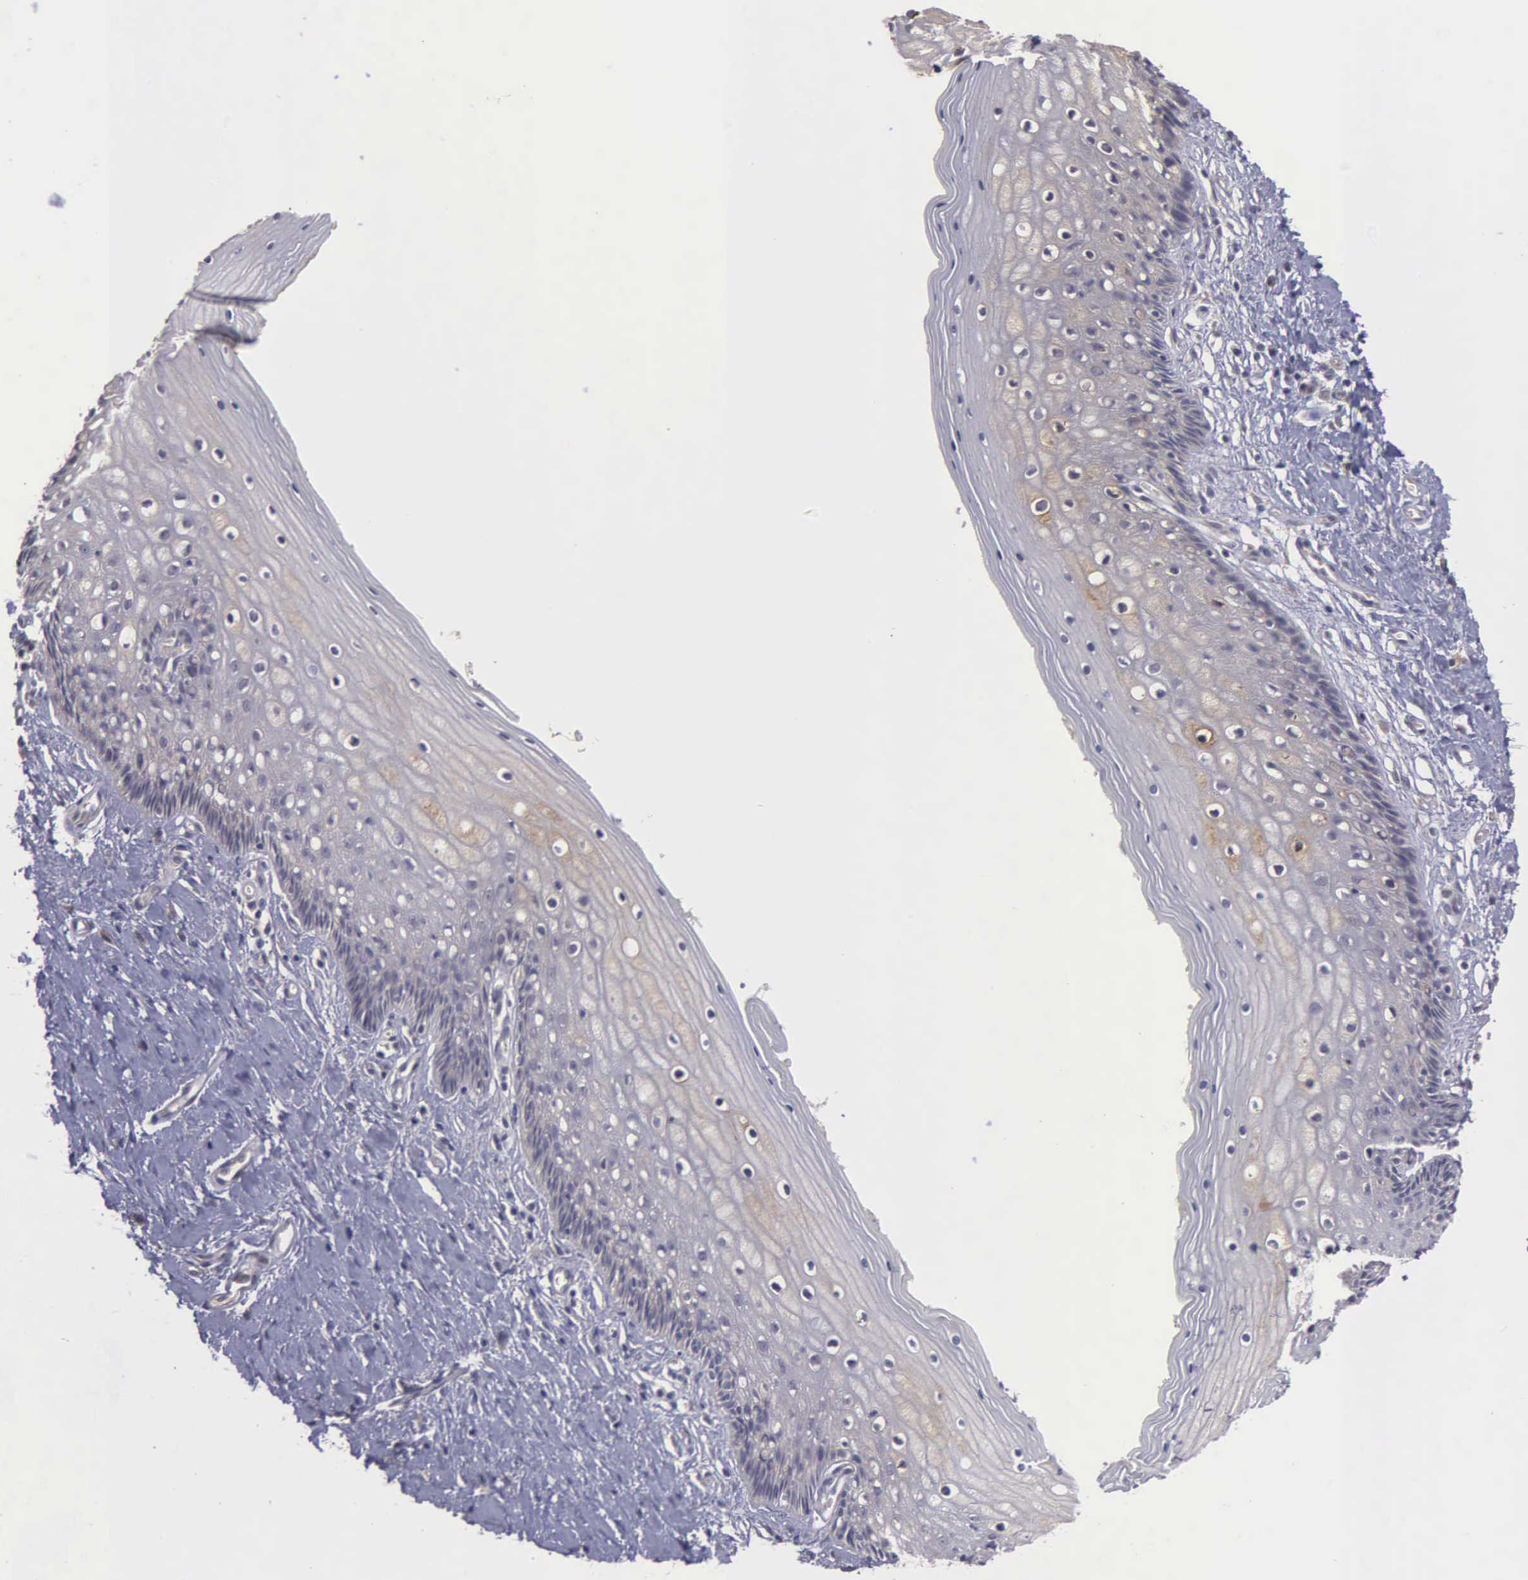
{"staining": {"intensity": "negative", "quantity": "none", "location": "none"}, "tissue": "vagina", "cell_type": "Squamous epithelial cells", "image_type": "normal", "snomed": [{"axis": "morphology", "description": "Normal tissue, NOS"}, {"axis": "topography", "description": "Vagina"}], "caption": "Immunohistochemical staining of normal vagina exhibits no significant positivity in squamous epithelial cells. Nuclei are stained in blue.", "gene": "RTL10", "patient": {"sex": "female", "age": 46}}